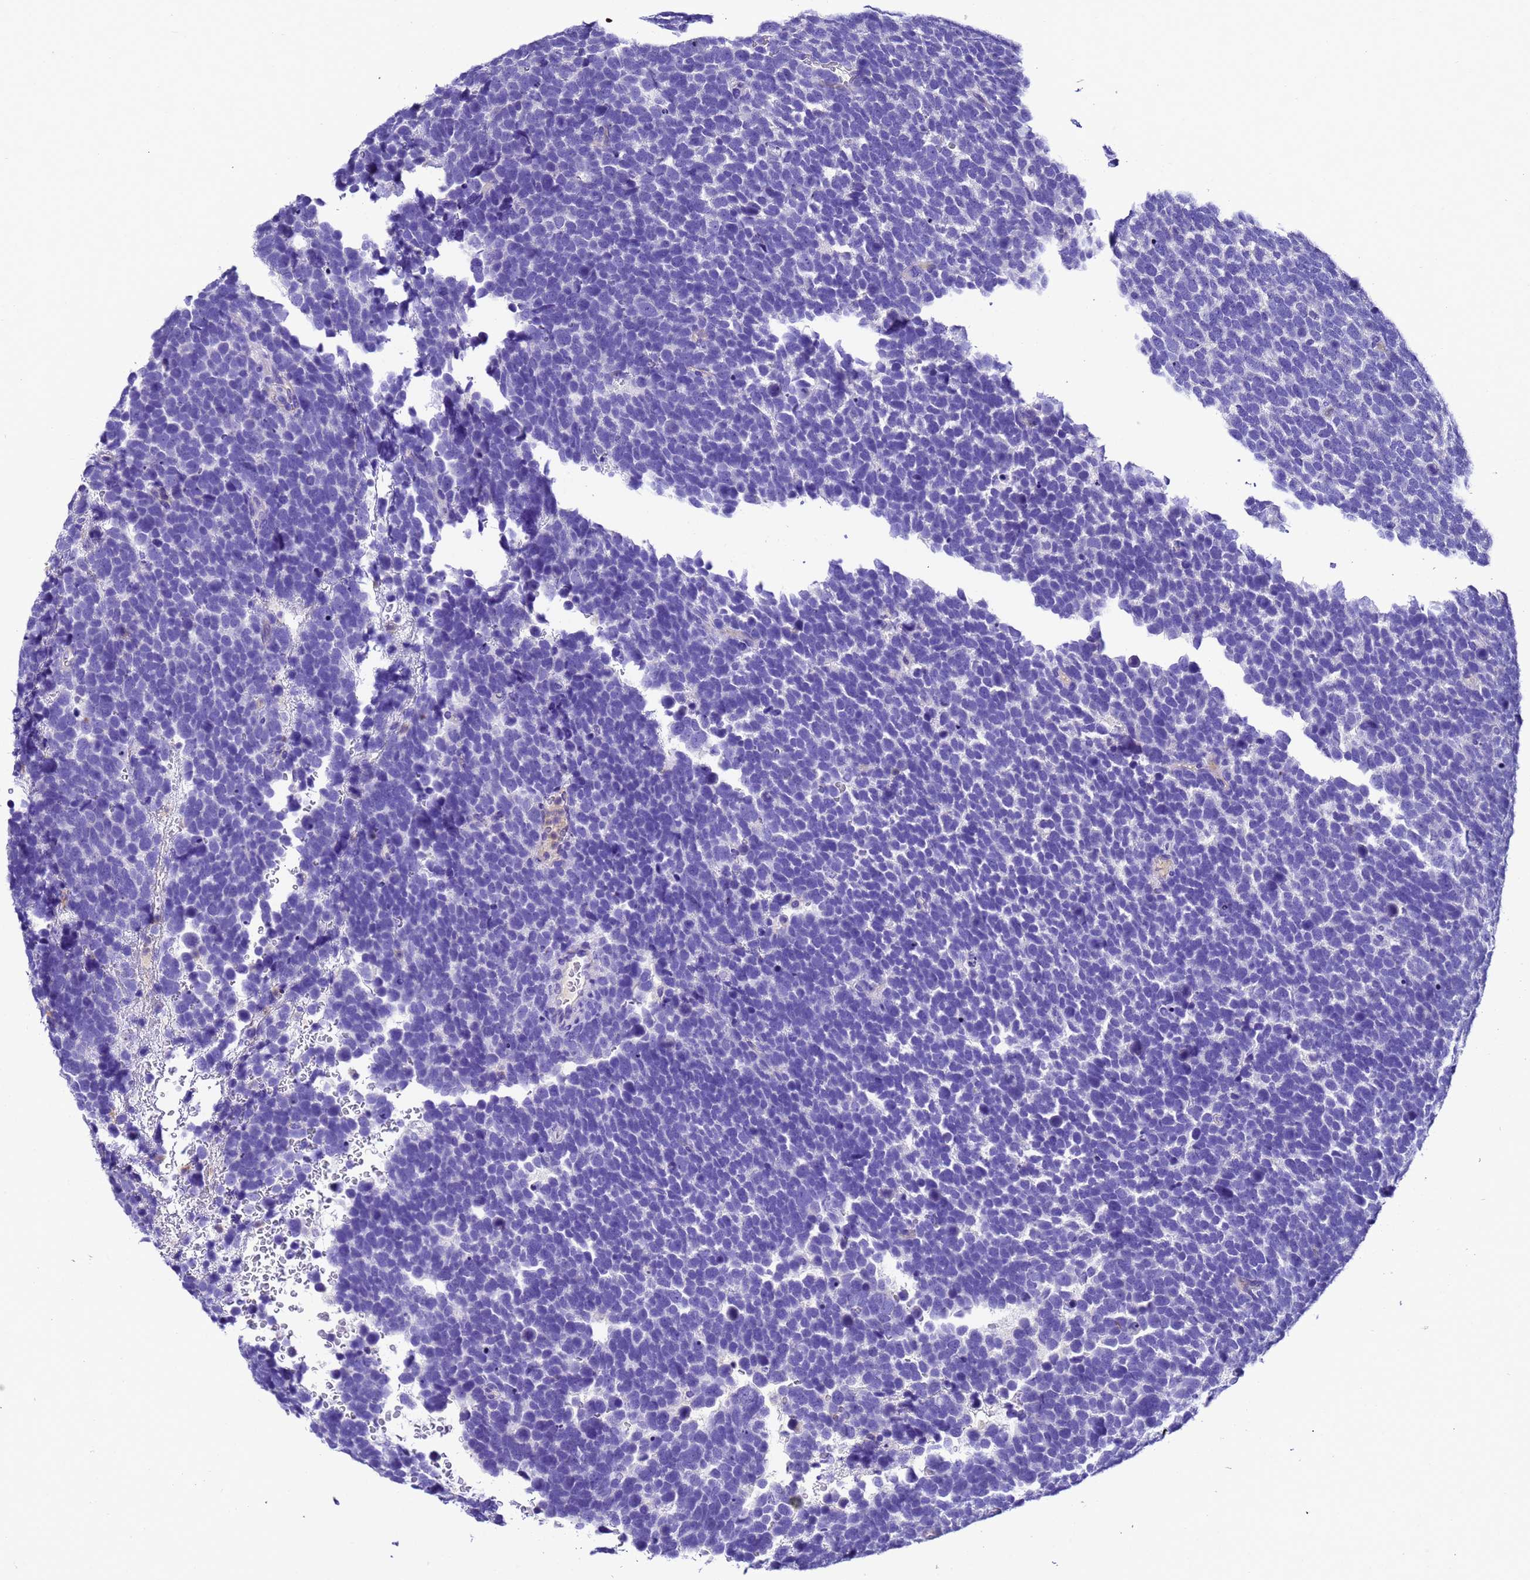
{"staining": {"intensity": "negative", "quantity": "none", "location": "none"}, "tissue": "urothelial cancer", "cell_type": "Tumor cells", "image_type": "cancer", "snomed": [{"axis": "morphology", "description": "Urothelial carcinoma, High grade"}, {"axis": "topography", "description": "Urinary bladder"}], "caption": "This is a photomicrograph of IHC staining of urothelial carcinoma (high-grade), which shows no positivity in tumor cells.", "gene": "UGT2A1", "patient": {"sex": "female", "age": 82}}